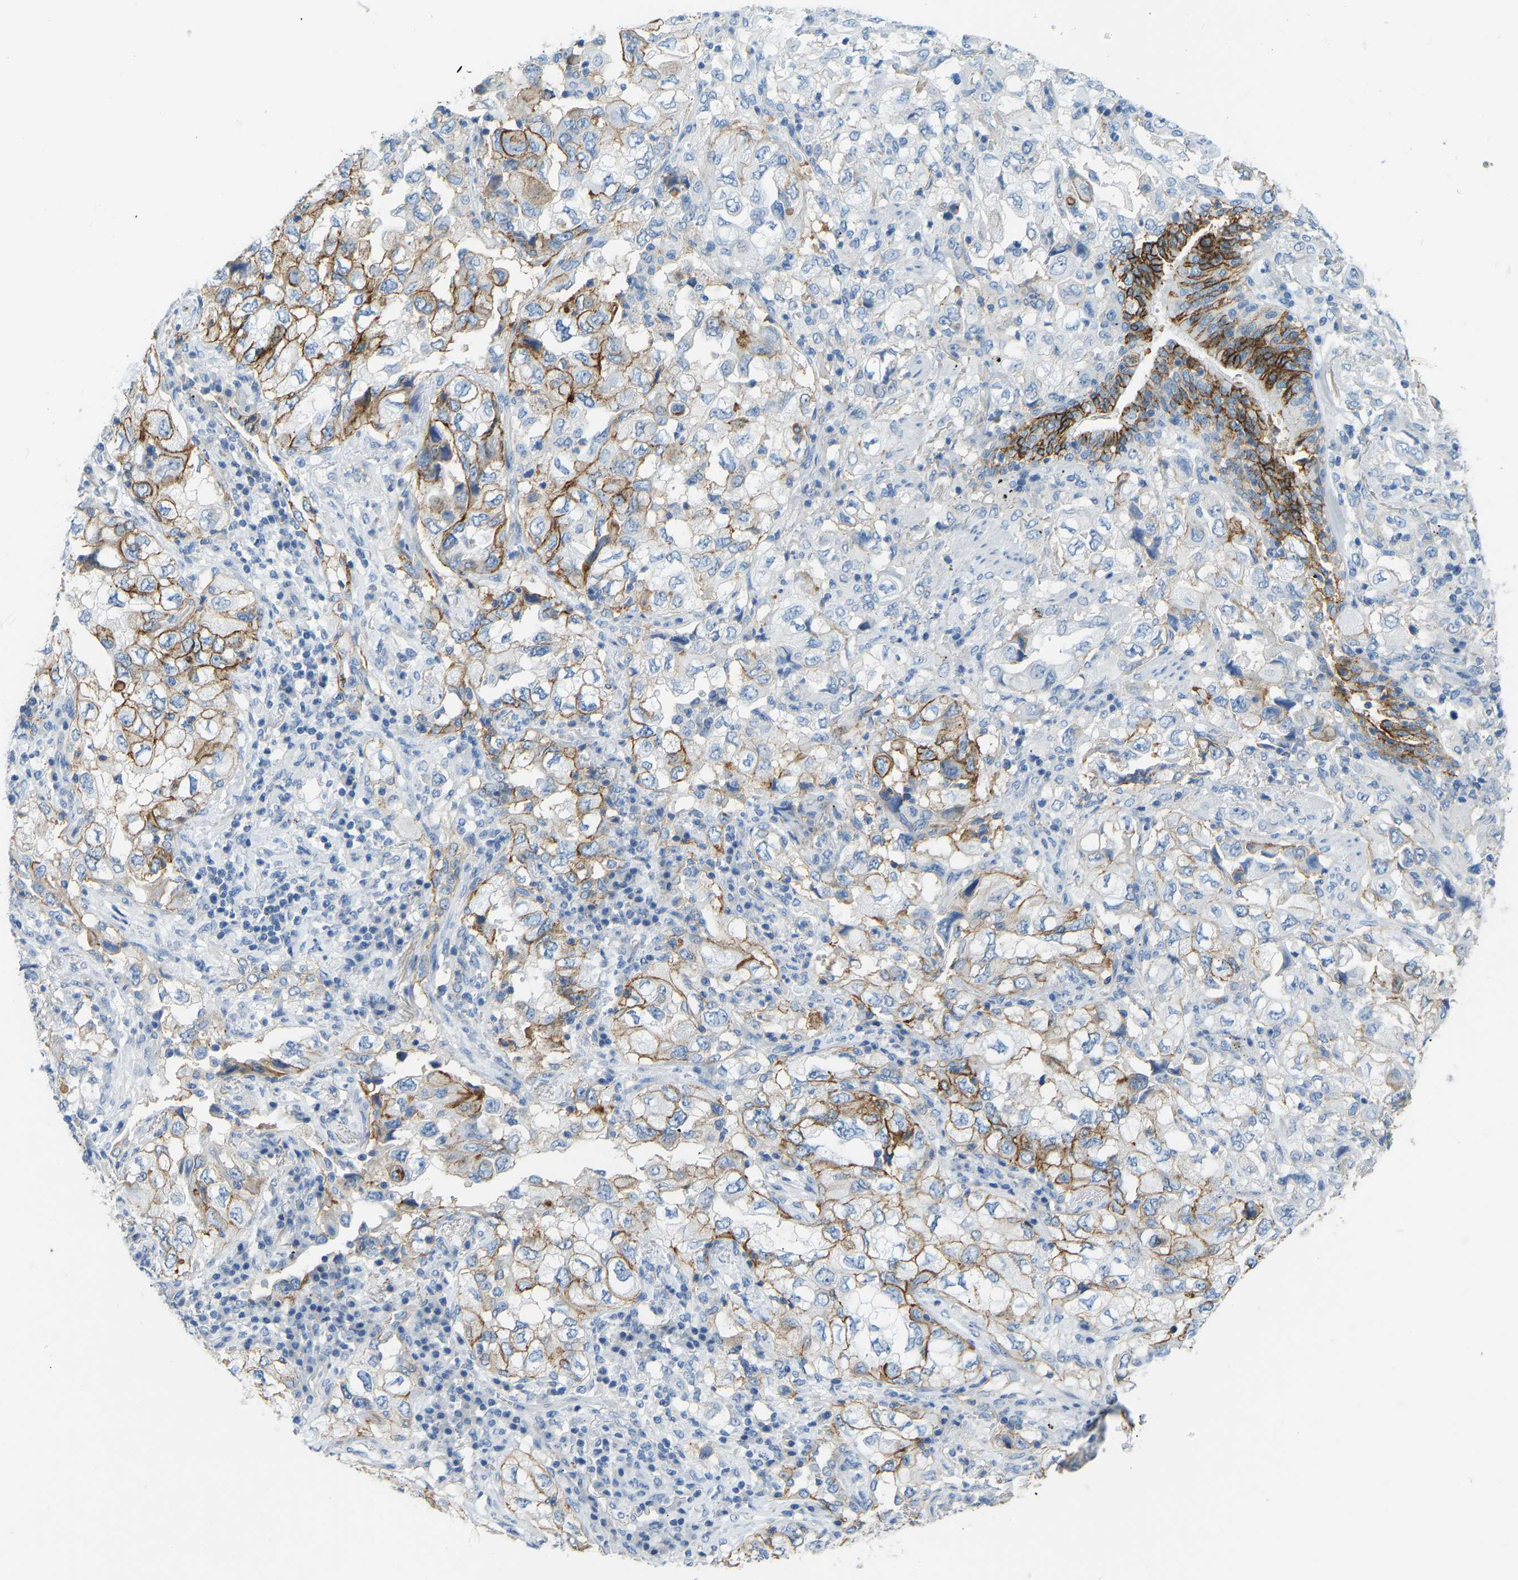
{"staining": {"intensity": "moderate", "quantity": ">75%", "location": "cytoplasmic/membranous"}, "tissue": "lung cancer", "cell_type": "Tumor cells", "image_type": "cancer", "snomed": [{"axis": "morphology", "description": "Adenocarcinoma, NOS"}, {"axis": "topography", "description": "Lung"}], "caption": "A photomicrograph of human adenocarcinoma (lung) stained for a protein reveals moderate cytoplasmic/membranous brown staining in tumor cells.", "gene": "ATP1A1", "patient": {"sex": "male", "age": 64}}